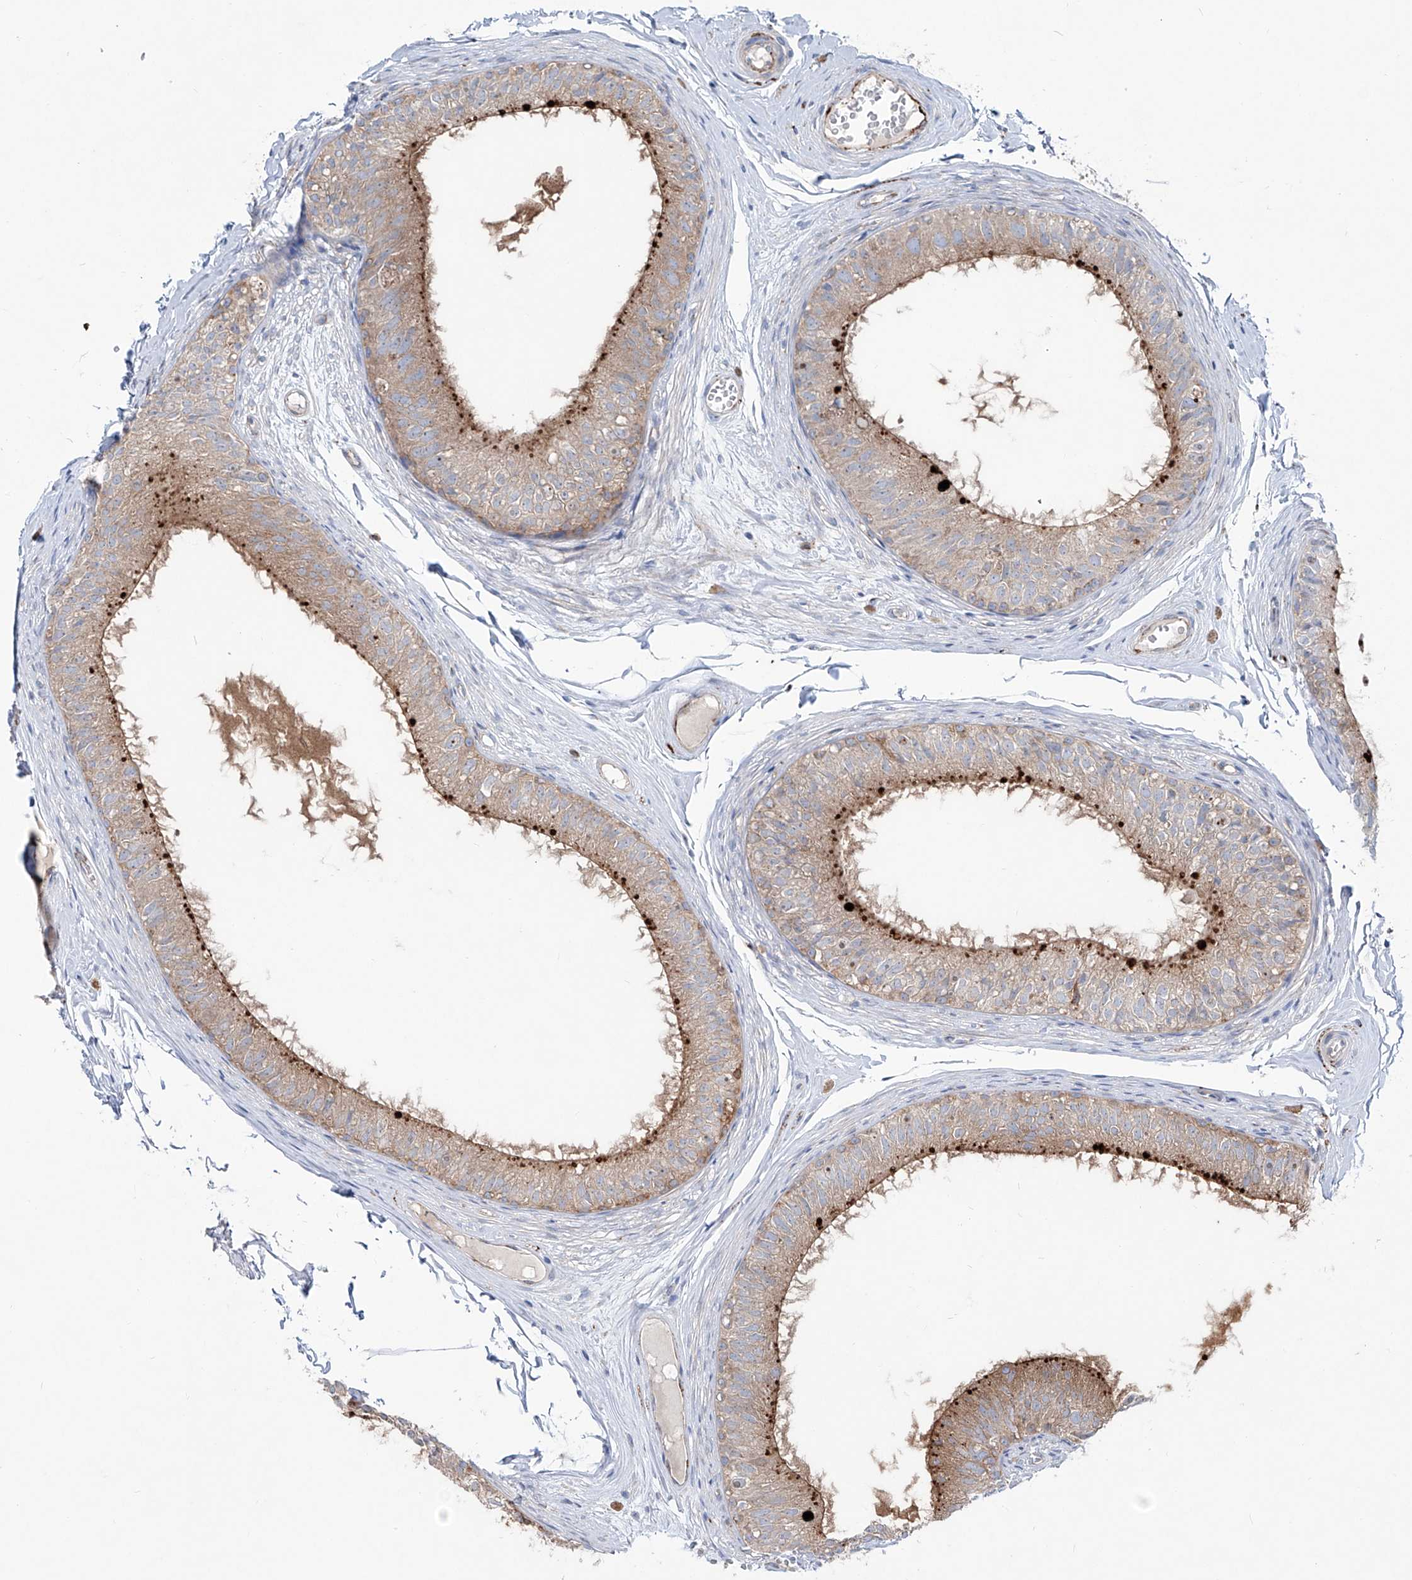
{"staining": {"intensity": "strong", "quantity": "<25%", "location": "cytoplasmic/membranous"}, "tissue": "epididymis", "cell_type": "Glandular cells", "image_type": "normal", "snomed": [{"axis": "morphology", "description": "Normal tissue, NOS"}, {"axis": "morphology", "description": "Seminoma in situ"}, {"axis": "topography", "description": "Testis"}, {"axis": "topography", "description": "Epididymis"}], "caption": "A brown stain shows strong cytoplasmic/membranous expression of a protein in glandular cells of benign human epididymis.", "gene": "CDH5", "patient": {"sex": "male", "age": 28}}